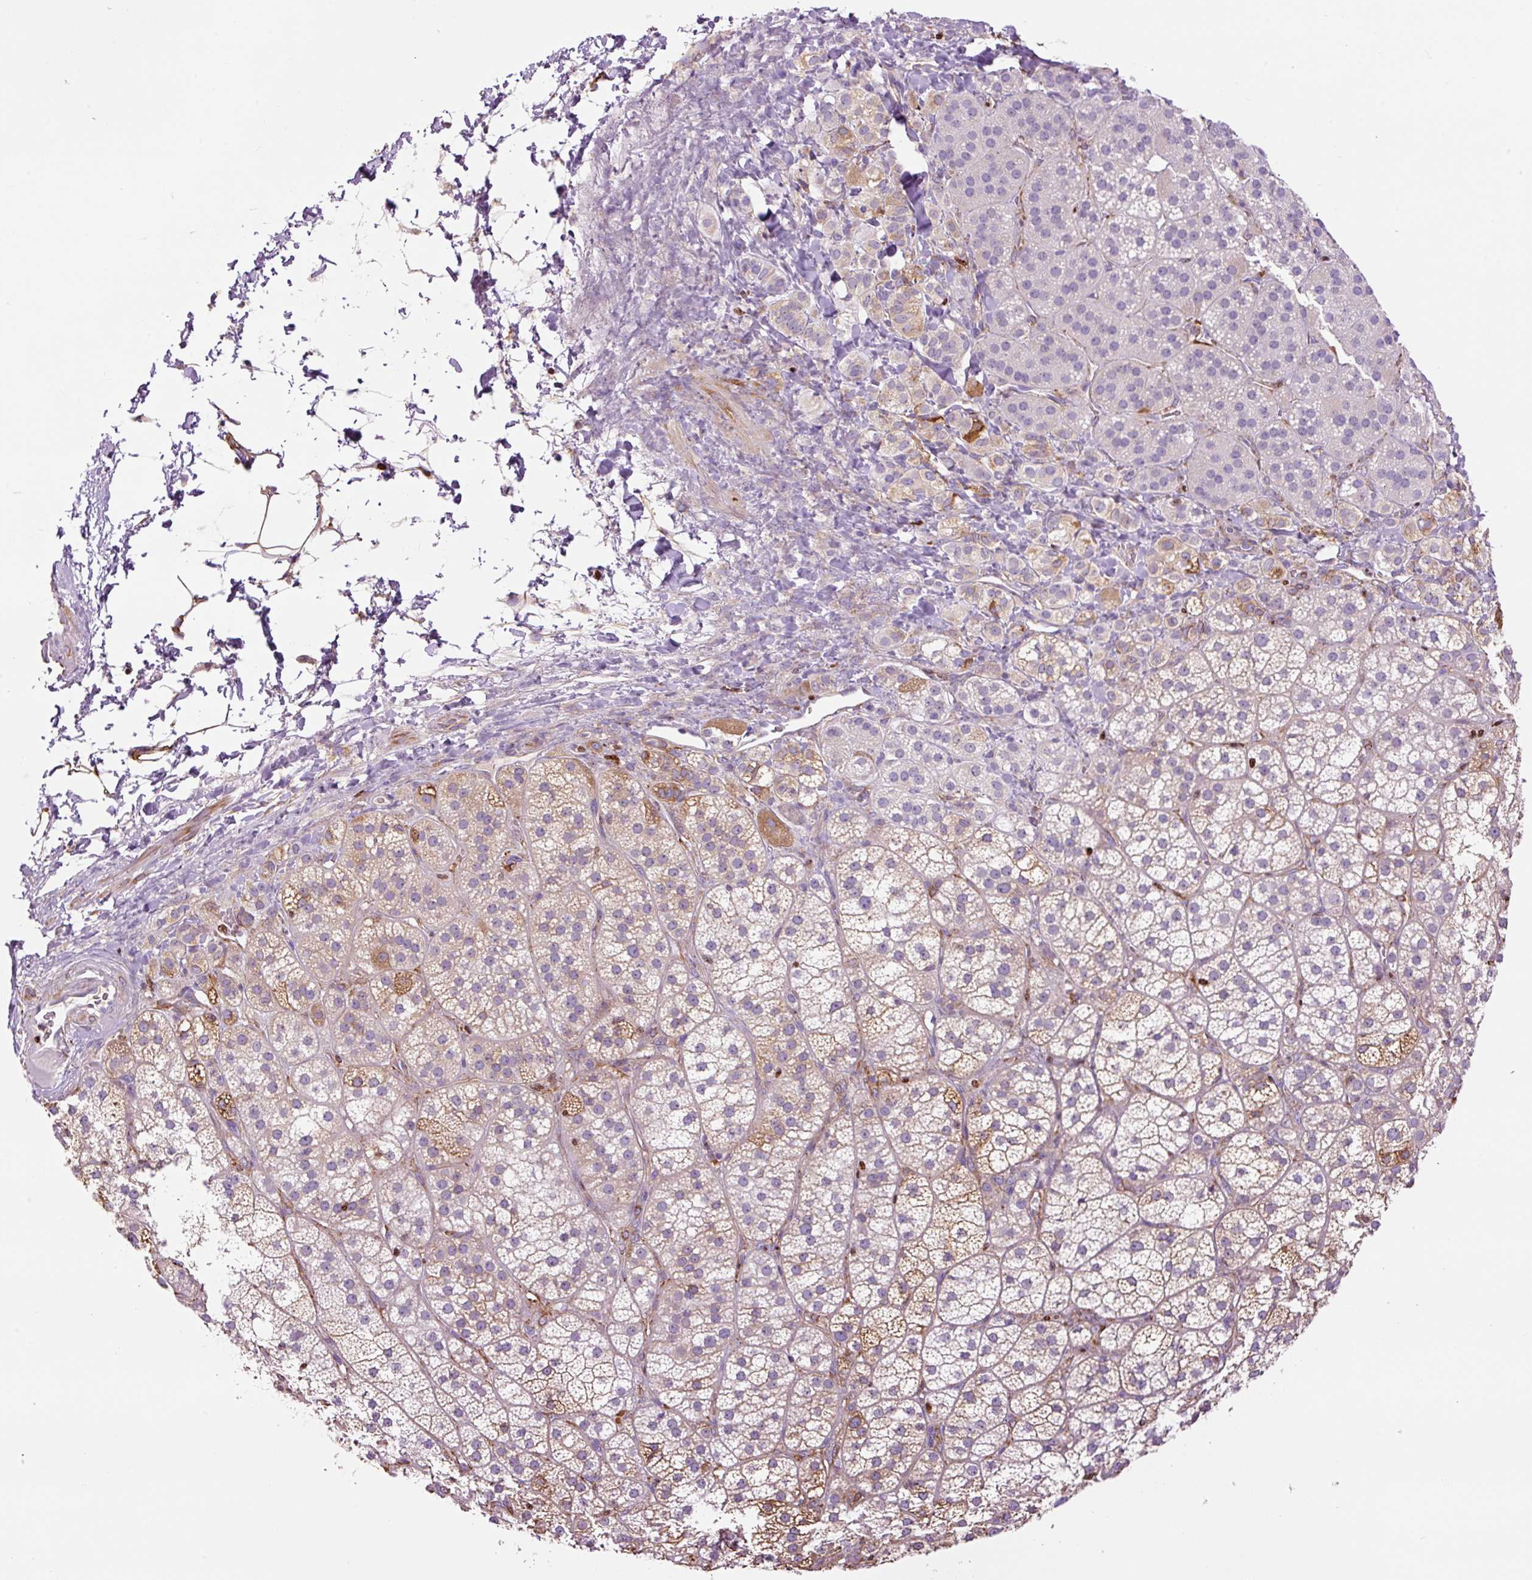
{"staining": {"intensity": "moderate", "quantity": "<25%", "location": "cytoplasmic/membranous"}, "tissue": "adrenal gland", "cell_type": "Glandular cells", "image_type": "normal", "snomed": [{"axis": "morphology", "description": "Normal tissue, NOS"}, {"axis": "topography", "description": "Adrenal gland"}], "caption": "A histopathology image of adrenal gland stained for a protein shows moderate cytoplasmic/membranous brown staining in glandular cells. (DAB (3,3'-diaminobenzidine) = brown stain, brightfield microscopy at high magnification).", "gene": "TMEM8B", "patient": {"sex": "female", "age": 60}}